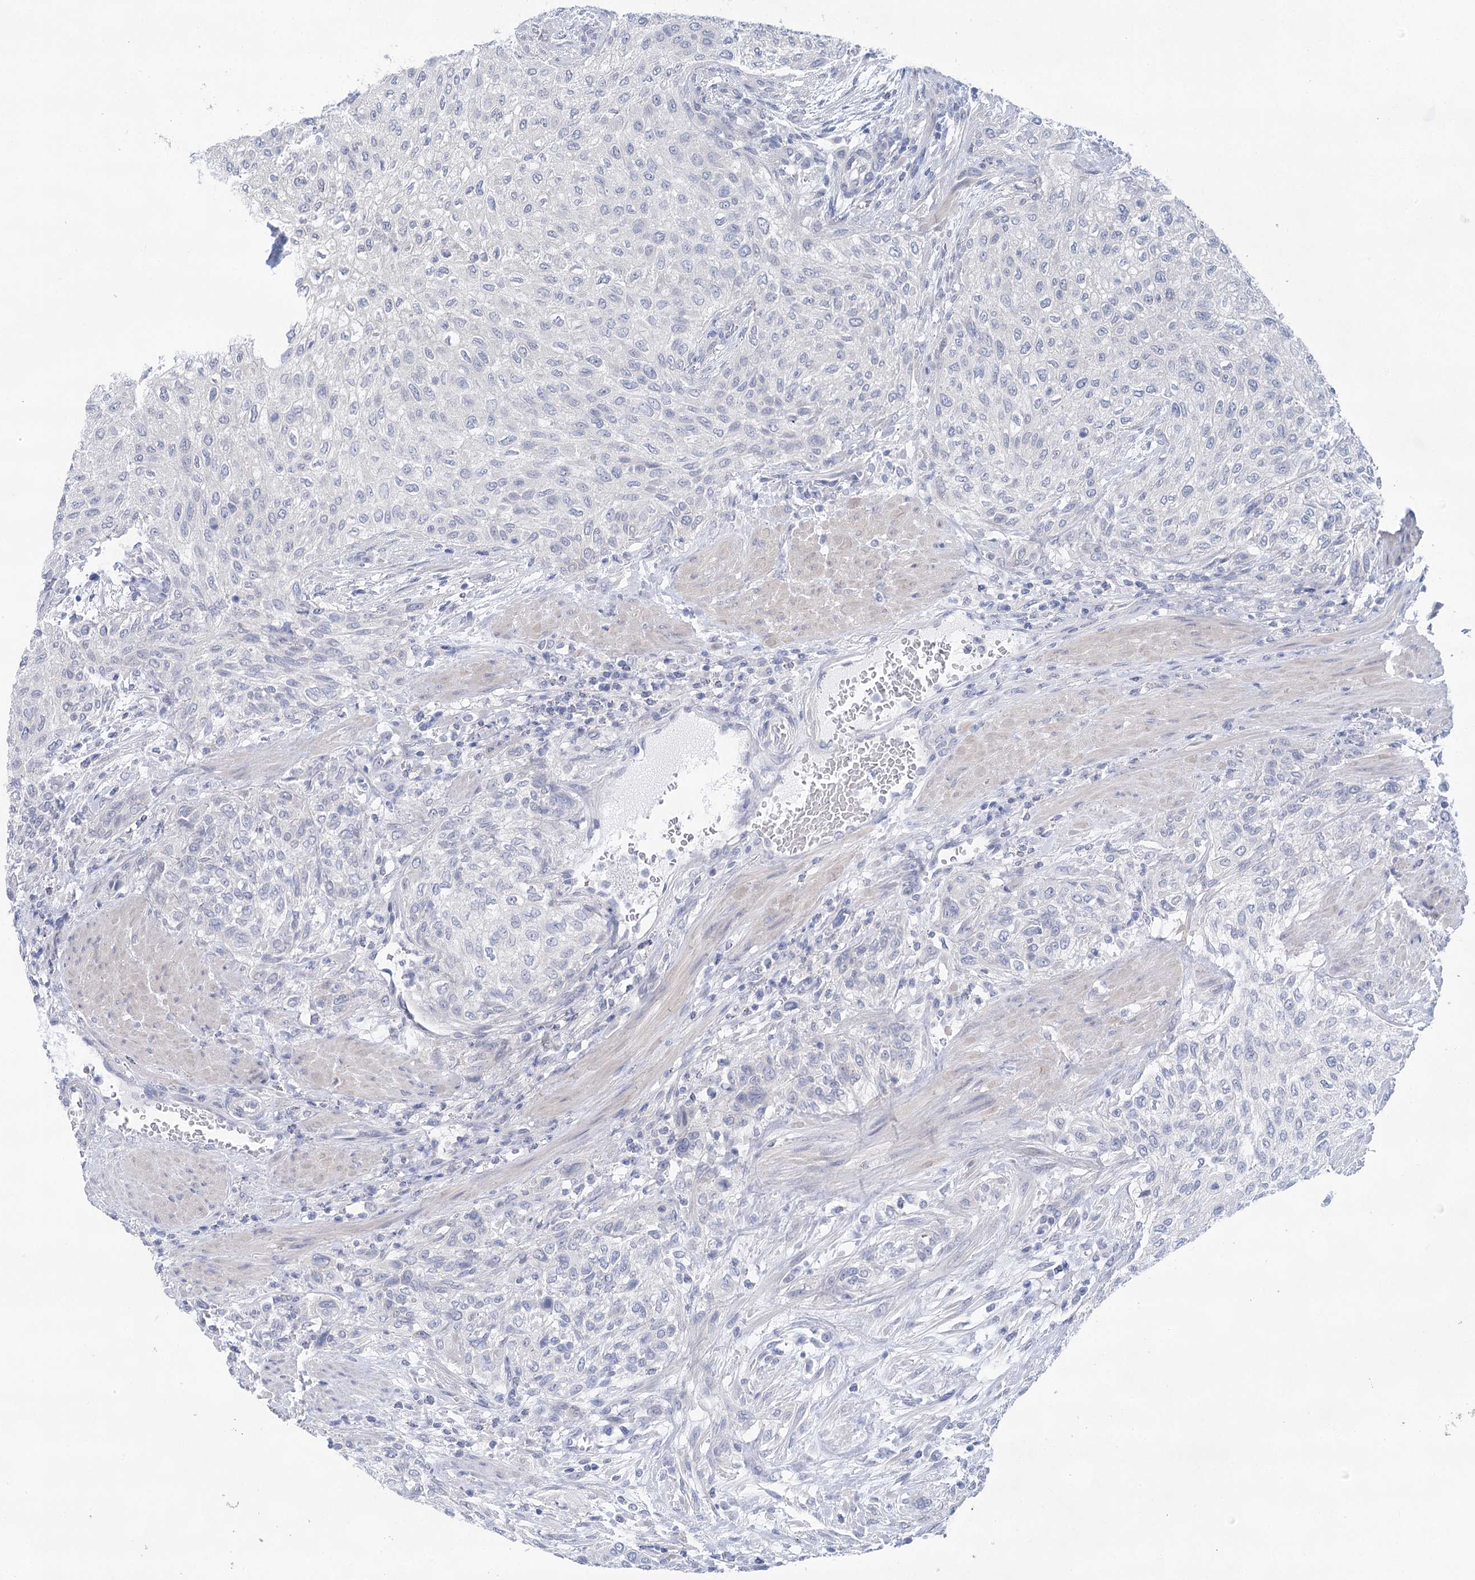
{"staining": {"intensity": "negative", "quantity": "none", "location": "none"}, "tissue": "urothelial cancer", "cell_type": "Tumor cells", "image_type": "cancer", "snomed": [{"axis": "morphology", "description": "Urothelial carcinoma, High grade"}, {"axis": "topography", "description": "Urinary bladder"}], "caption": "IHC of urothelial carcinoma (high-grade) exhibits no expression in tumor cells. (DAB IHC, high magnification).", "gene": "LALBA", "patient": {"sex": "male", "age": 35}}